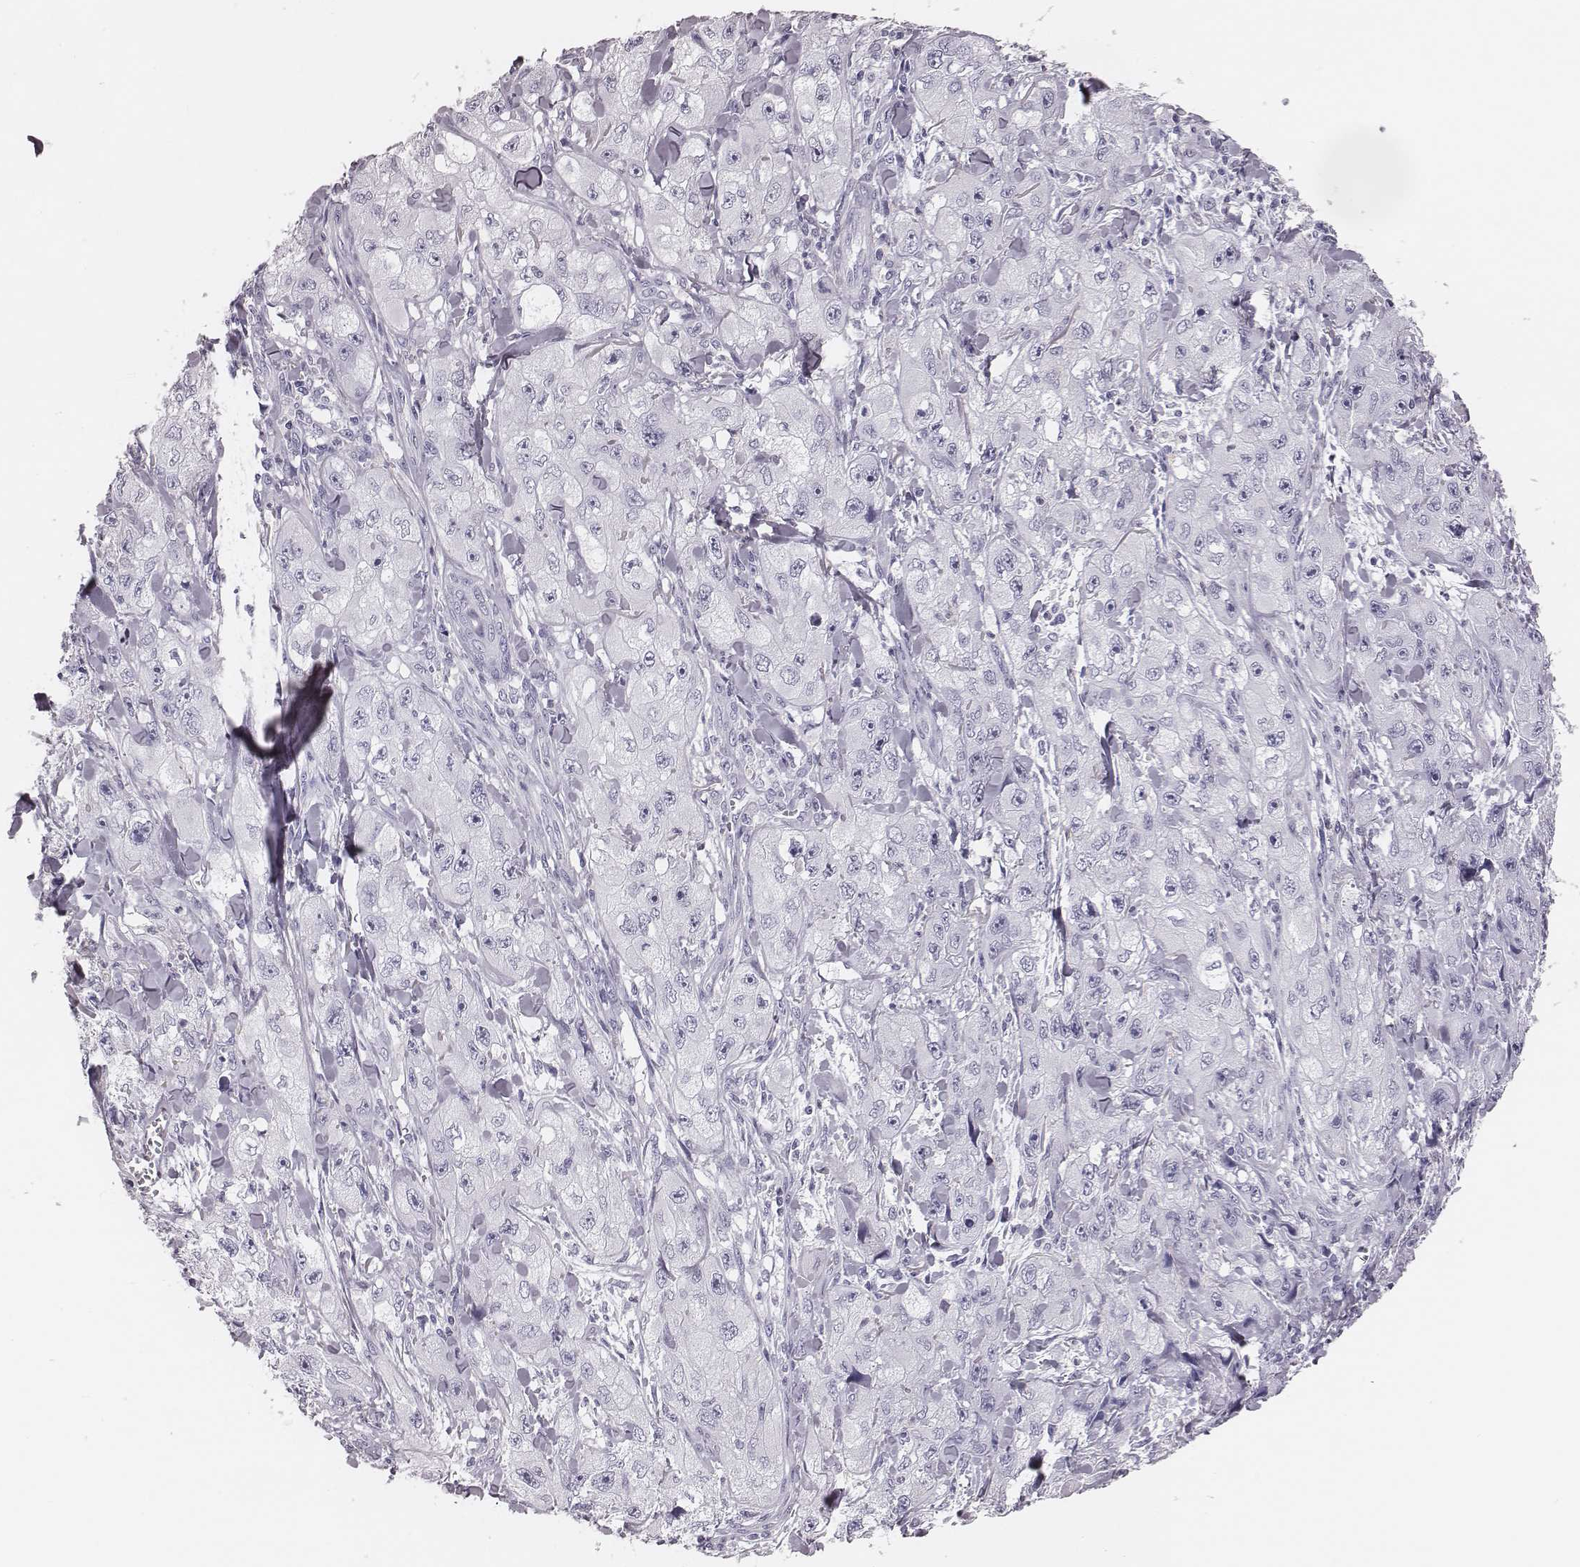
{"staining": {"intensity": "negative", "quantity": "none", "location": "none"}, "tissue": "skin cancer", "cell_type": "Tumor cells", "image_type": "cancer", "snomed": [{"axis": "morphology", "description": "Squamous cell carcinoma, NOS"}, {"axis": "topography", "description": "Skin"}, {"axis": "topography", "description": "Subcutis"}], "caption": "Protein analysis of skin squamous cell carcinoma displays no significant positivity in tumor cells.", "gene": "CSH1", "patient": {"sex": "male", "age": 73}}